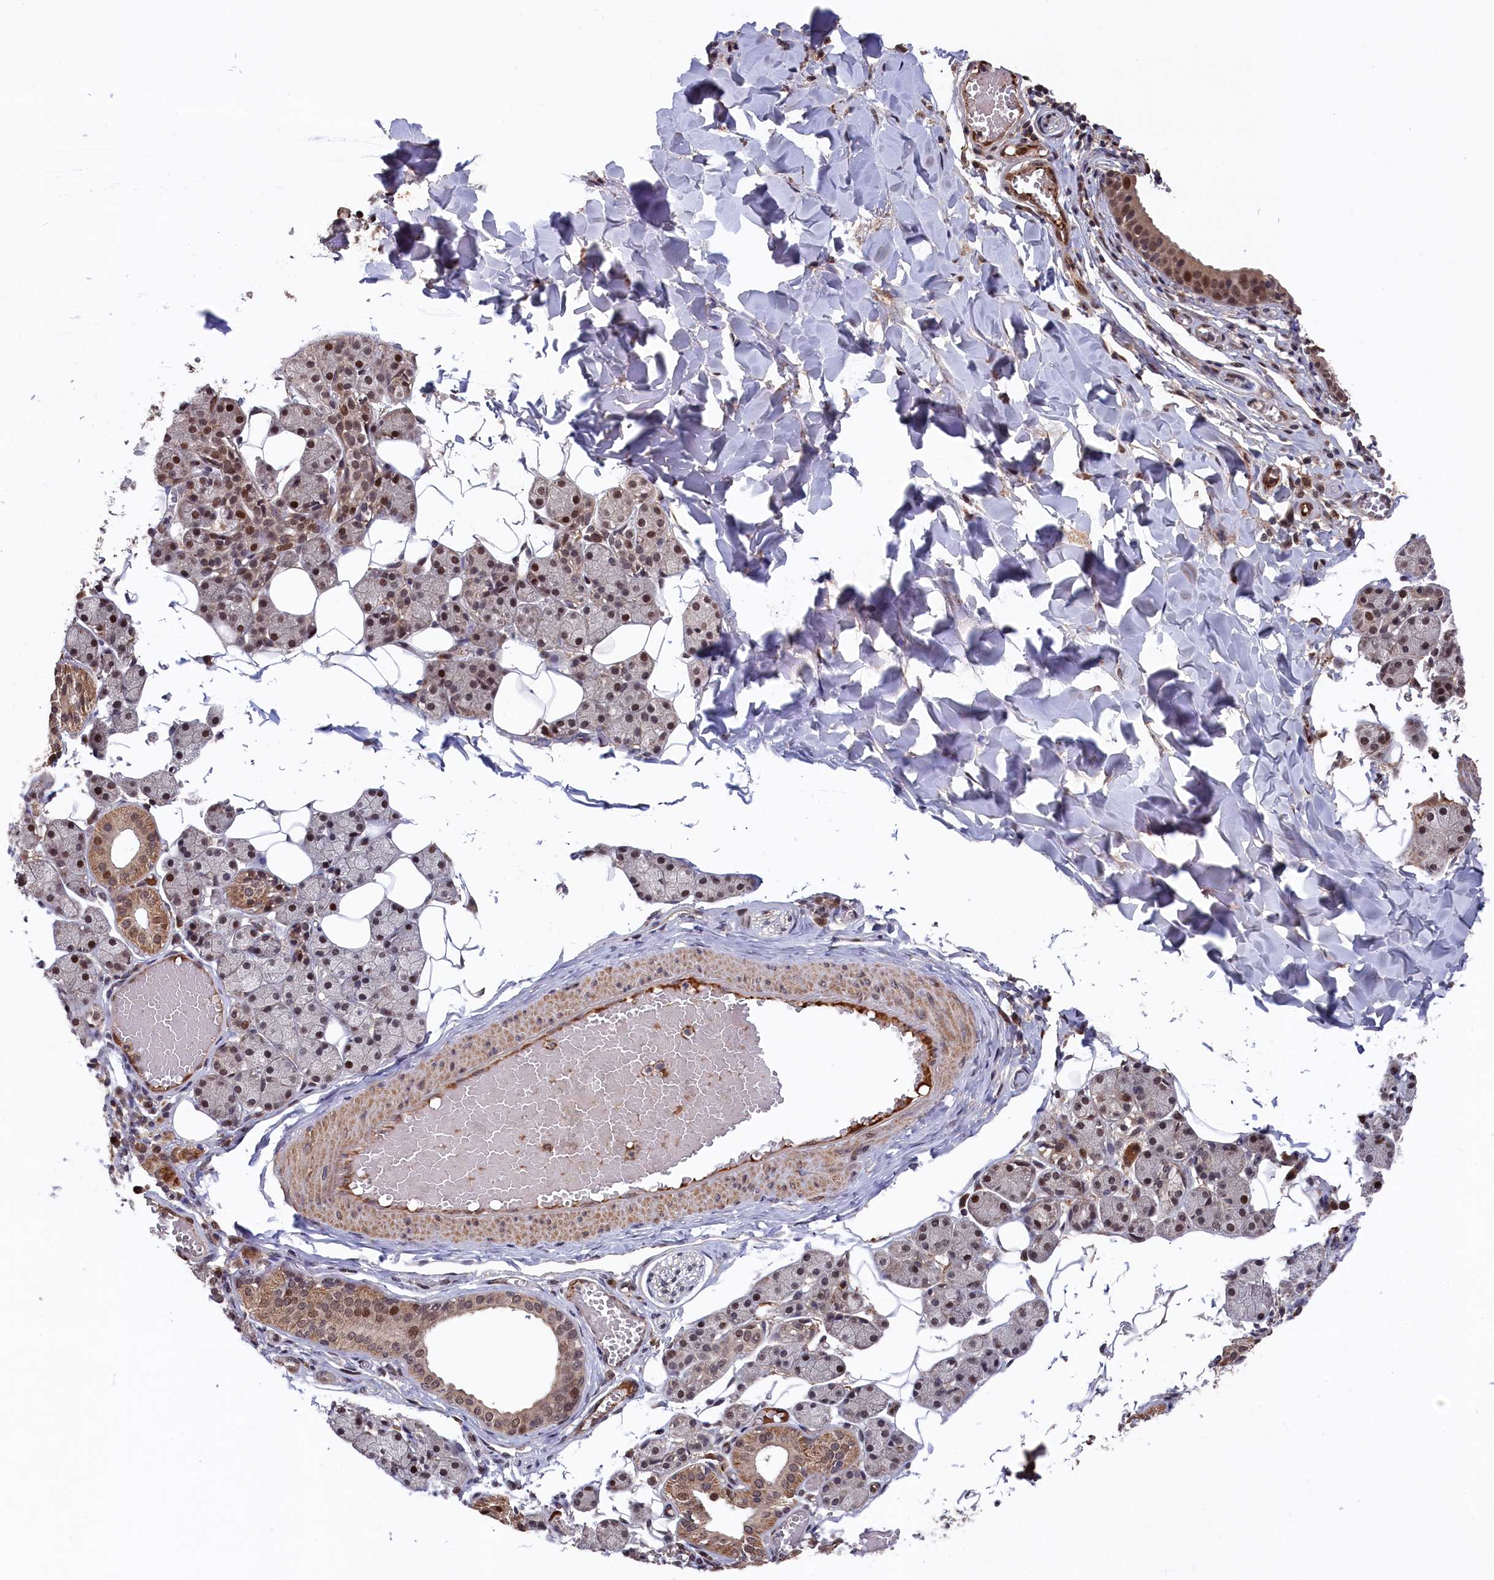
{"staining": {"intensity": "moderate", "quantity": ">75%", "location": "cytoplasmic/membranous,nuclear"}, "tissue": "salivary gland", "cell_type": "Glandular cells", "image_type": "normal", "snomed": [{"axis": "morphology", "description": "Normal tissue, NOS"}, {"axis": "topography", "description": "Salivary gland"}], "caption": "Salivary gland stained with IHC exhibits moderate cytoplasmic/membranous,nuclear positivity in about >75% of glandular cells. Nuclei are stained in blue.", "gene": "CLPX", "patient": {"sex": "female", "age": 33}}